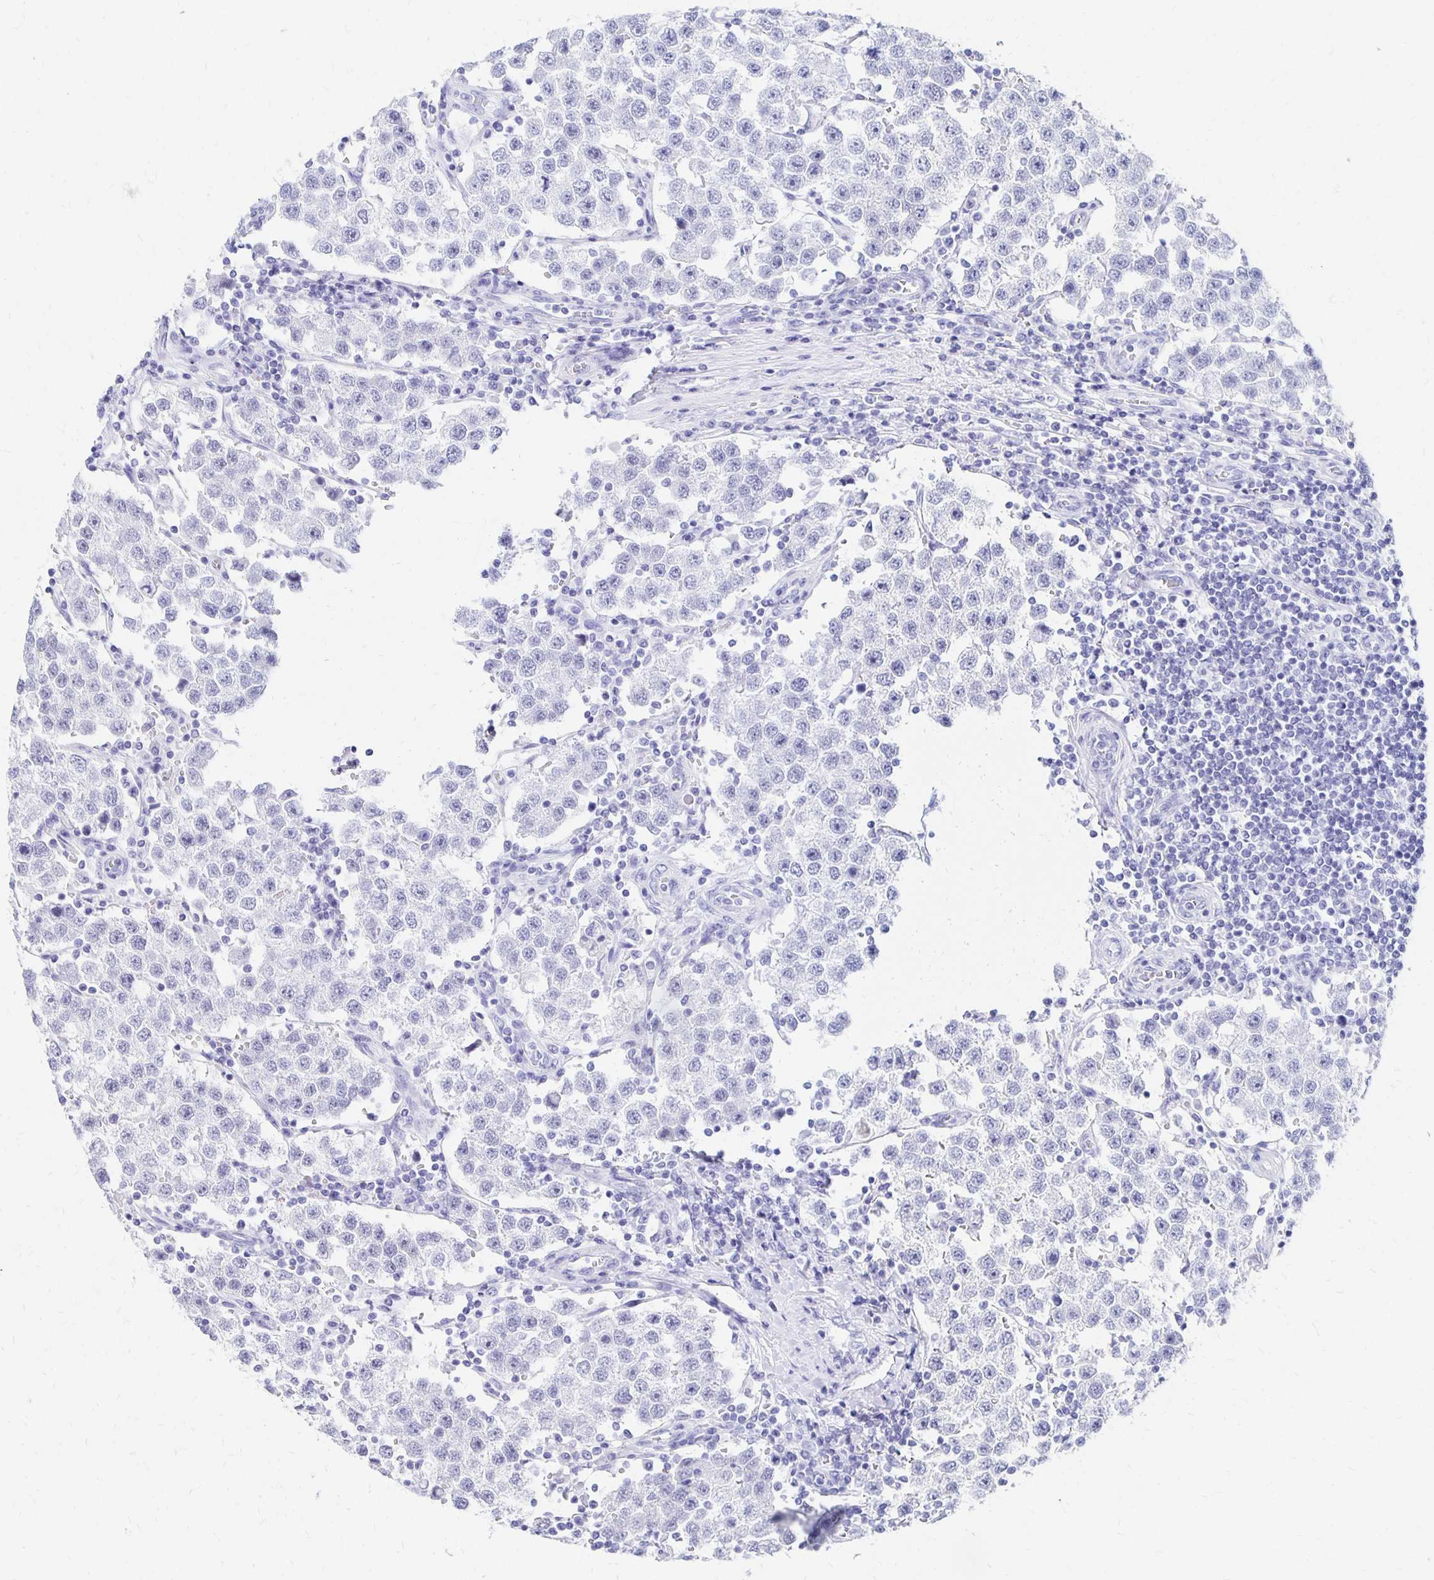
{"staining": {"intensity": "negative", "quantity": "none", "location": "none"}, "tissue": "testis cancer", "cell_type": "Tumor cells", "image_type": "cancer", "snomed": [{"axis": "morphology", "description": "Seminoma, NOS"}, {"axis": "topography", "description": "Testis"}], "caption": "IHC image of neoplastic tissue: seminoma (testis) stained with DAB (3,3'-diaminobenzidine) shows no significant protein staining in tumor cells.", "gene": "SYT2", "patient": {"sex": "male", "age": 37}}